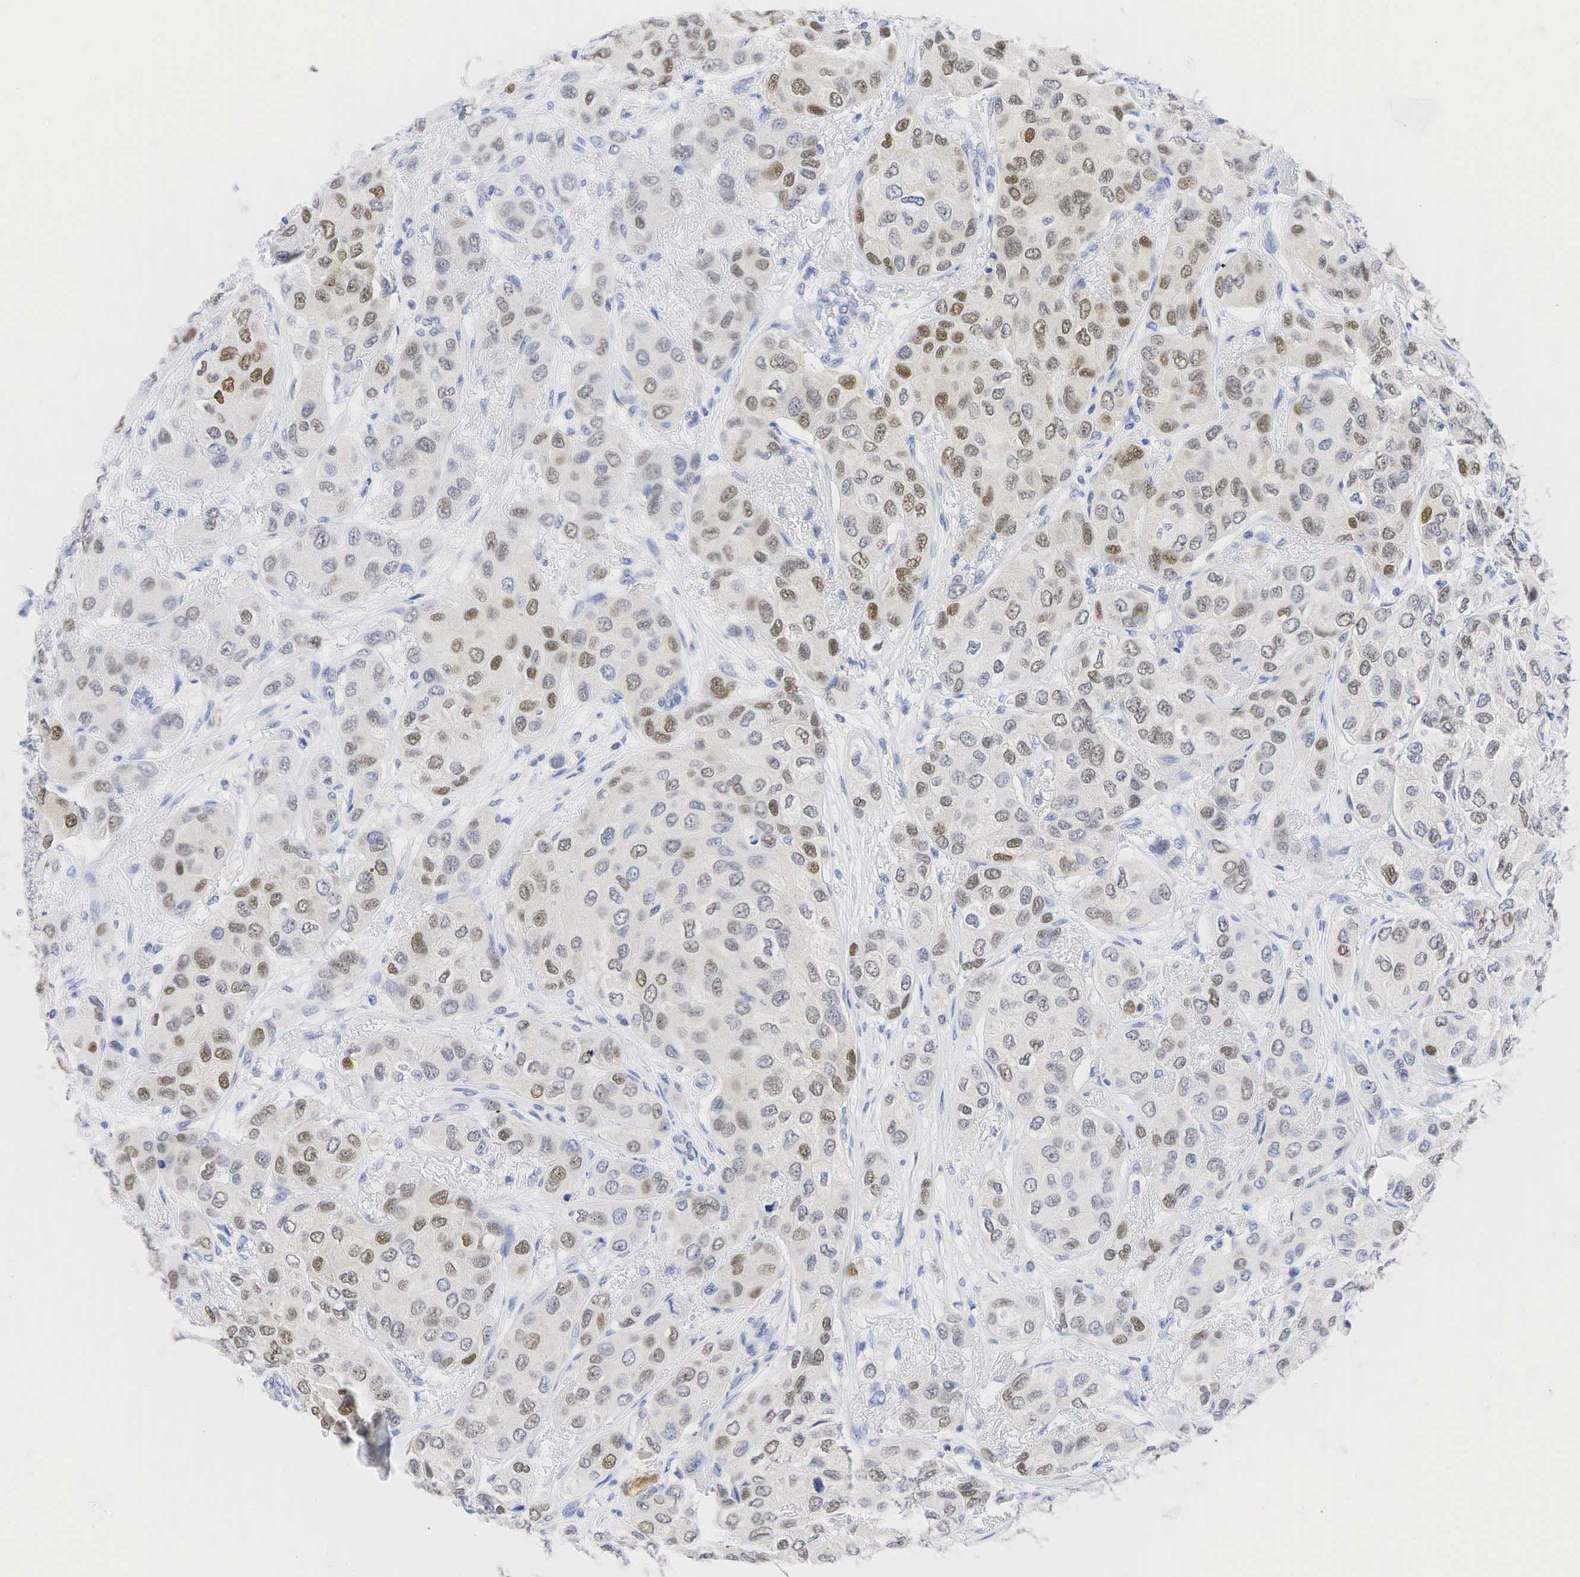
{"staining": {"intensity": "moderate", "quantity": "25%-75%", "location": "nuclear"}, "tissue": "breast cancer", "cell_type": "Tumor cells", "image_type": "cancer", "snomed": [{"axis": "morphology", "description": "Duct carcinoma"}, {"axis": "topography", "description": "Breast"}], "caption": "About 25%-75% of tumor cells in human breast cancer demonstrate moderate nuclear protein staining as visualized by brown immunohistochemical staining.", "gene": "AR", "patient": {"sex": "female", "age": 68}}